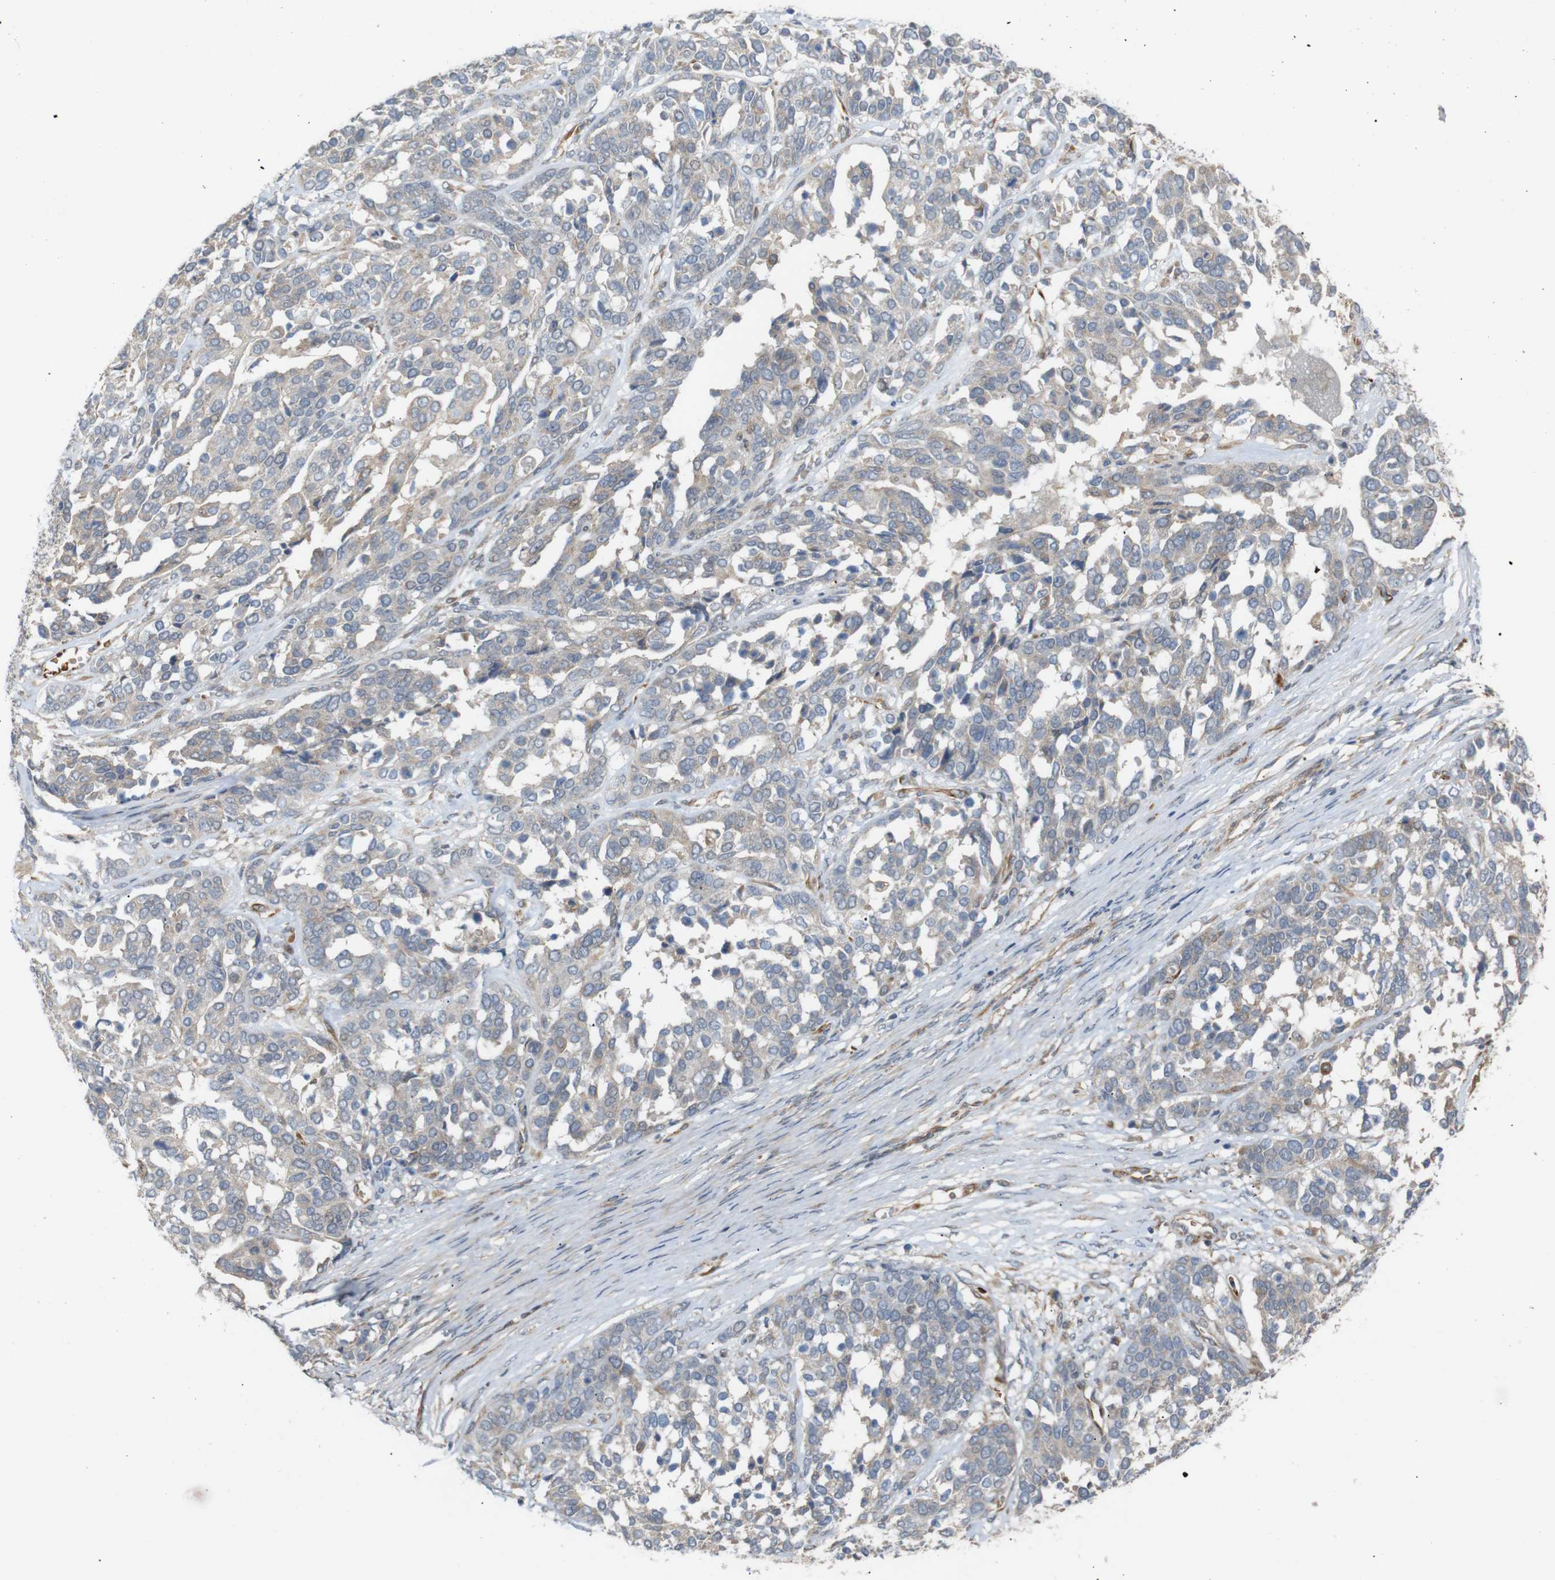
{"staining": {"intensity": "weak", "quantity": ">75%", "location": "cytoplasmic/membranous"}, "tissue": "ovarian cancer", "cell_type": "Tumor cells", "image_type": "cancer", "snomed": [{"axis": "morphology", "description": "Cystadenocarcinoma, serous, NOS"}, {"axis": "topography", "description": "Ovary"}], "caption": "A photomicrograph of human ovarian cancer stained for a protein demonstrates weak cytoplasmic/membranous brown staining in tumor cells. (DAB (3,3'-diaminobenzidine) IHC, brown staining for protein, blue staining for nuclei).", "gene": "RPTOR", "patient": {"sex": "female", "age": 44}}